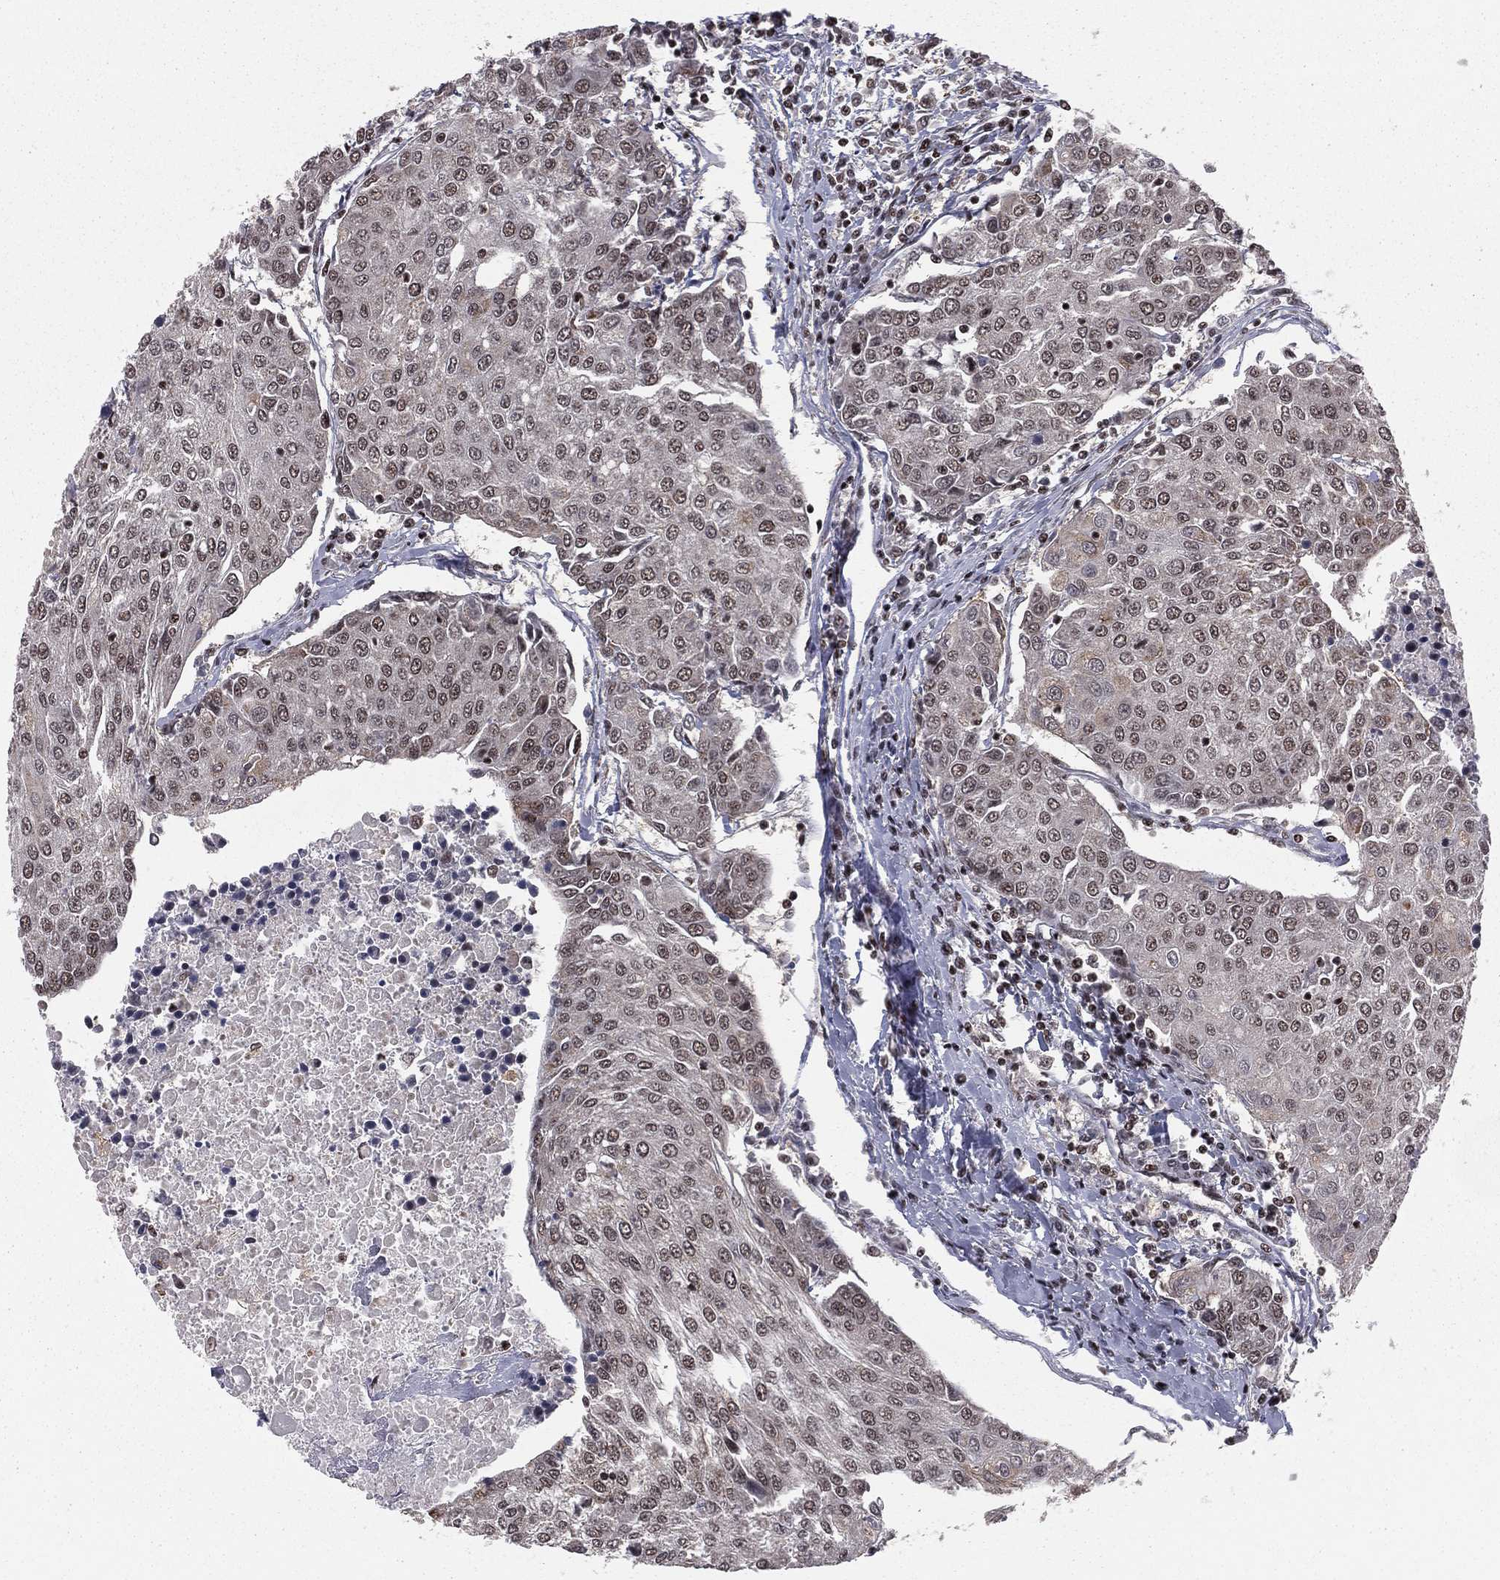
{"staining": {"intensity": "negative", "quantity": "none", "location": "none"}, "tissue": "urothelial cancer", "cell_type": "Tumor cells", "image_type": "cancer", "snomed": [{"axis": "morphology", "description": "Urothelial carcinoma, High grade"}, {"axis": "topography", "description": "Urinary bladder"}], "caption": "Immunohistochemistry image of neoplastic tissue: urothelial cancer stained with DAB exhibits no significant protein expression in tumor cells.", "gene": "NFYB", "patient": {"sex": "female", "age": 85}}